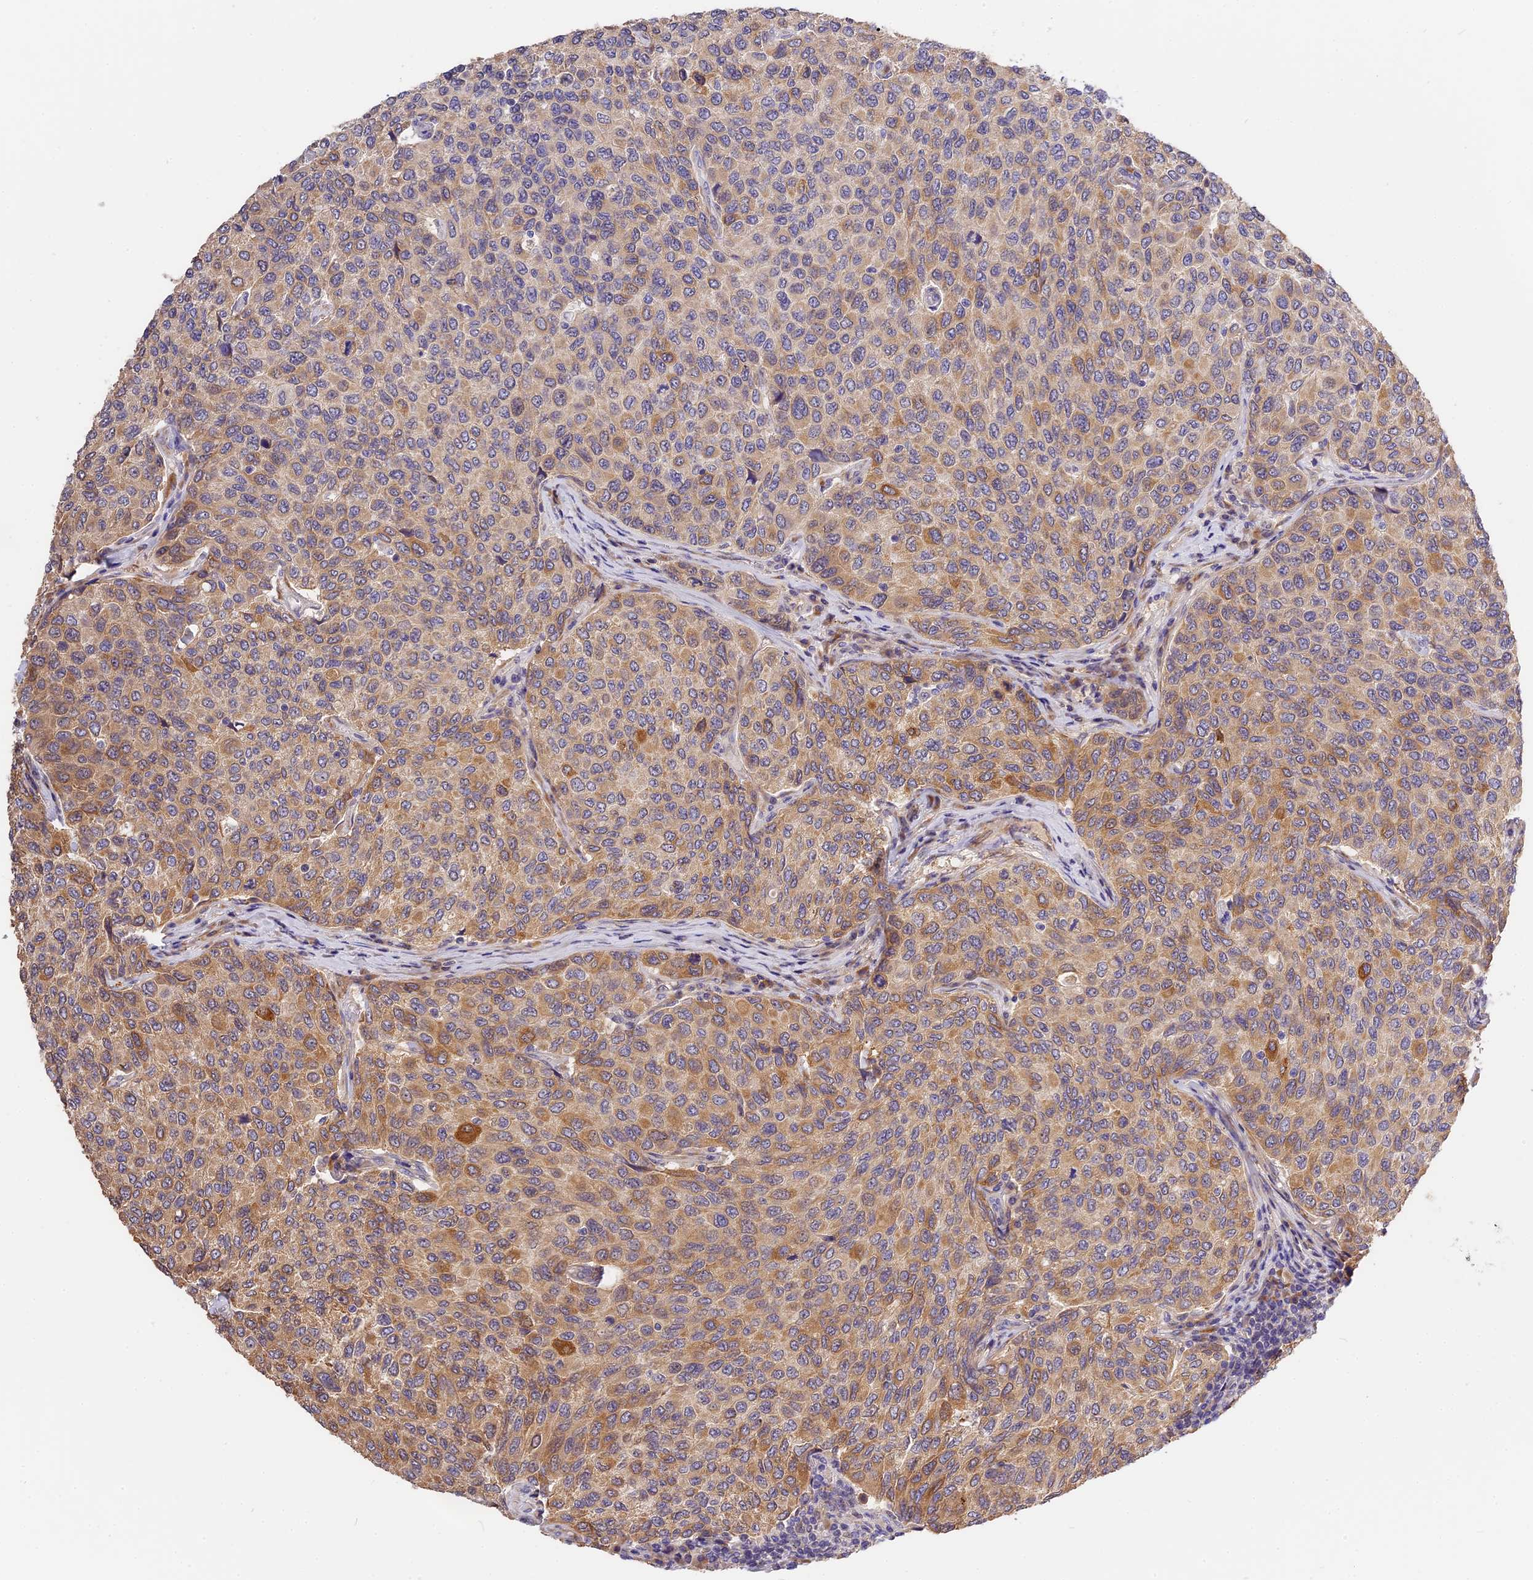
{"staining": {"intensity": "moderate", "quantity": ">75%", "location": "cytoplasmic/membranous"}, "tissue": "breast cancer", "cell_type": "Tumor cells", "image_type": "cancer", "snomed": [{"axis": "morphology", "description": "Duct carcinoma"}, {"axis": "topography", "description": "Breast"}], "caption": "DAB (3,3'-diaminobenzidine) immunohistochemical staining of breast cancer demonstrates moderate cytoplasmic/membranous protein expression in about >75% of tumor cells. (DAB (3,3'-diaminobenzidine) IHC, brown staining for protein, blue staining for nuclei).", "gene": "BSCL2", "patient": {"sex": "female", "age": 55}}